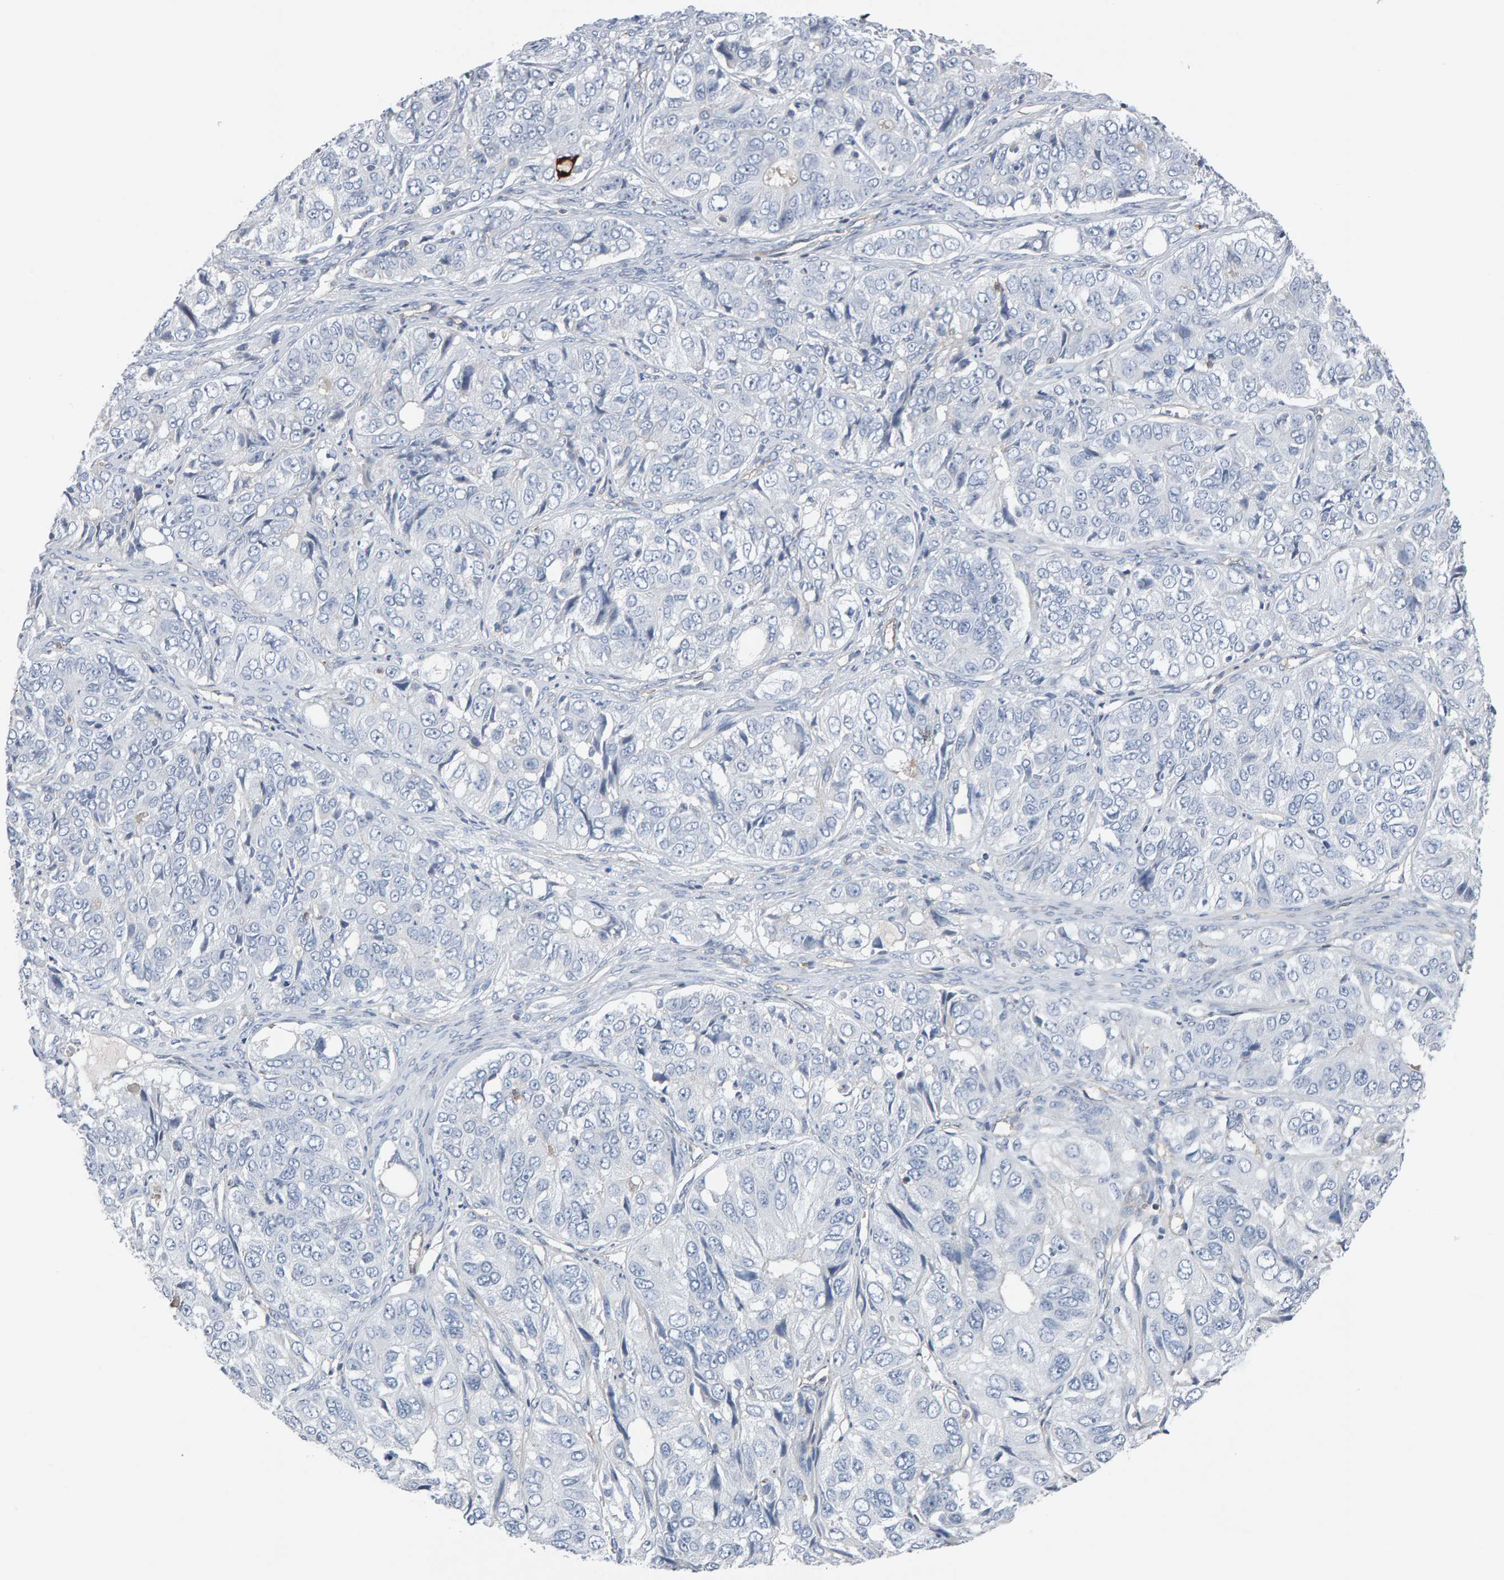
{"staining": {"intensity": "negative", "quantity": "none", "location": "none"}, "tissue": "ovarian cancer", "cell_type": "Tumor cells", "image_type": "cancer", "snomed": [{"axis": "morphology", "description": "Carcinoma, endometroid"}, {"axis": "topography", "description": "Ovary"}], "caption": "DAB (3,3'-diaminobenzidine) immunohistochemical staining of human ovarian cancer demonstrates no significant staining in tumor cells. Nuclei are stained in blue.", "gene": "FYN", "patient": {"sex": "female", "age": 51}}